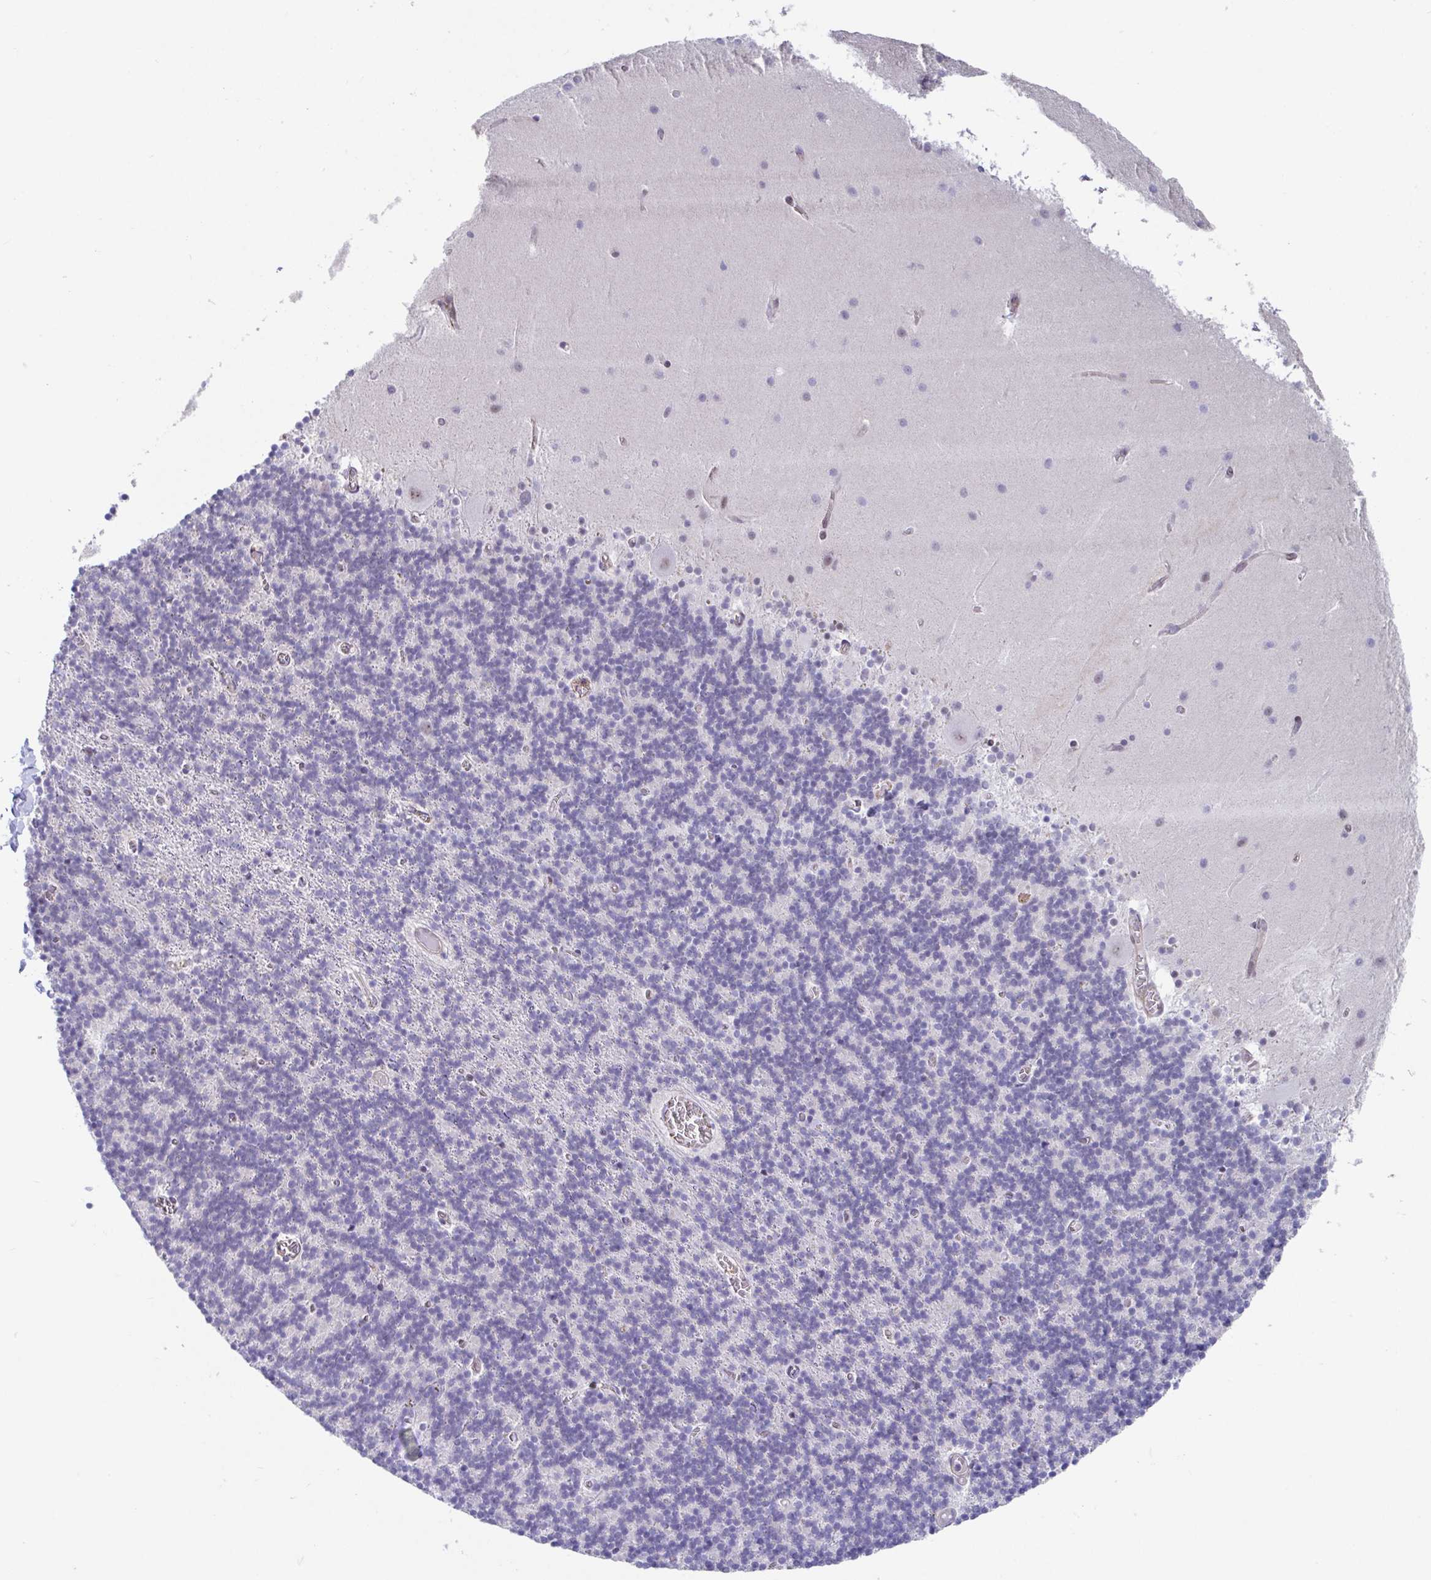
{"staining": {"intensity": "negative", "quantity": "none", "location": "none"}, "tissue": "cerebellum", "cell_type": "Cells in granular layer", "image_type": "normal", "snomed": [{"axis": "morphology", "description": "Normal tissue, NOS"}, {"axis": "topography", "description": "Cerebellum"}], "caption": "DAB immunohistochemical staining of benign human cerebellum shows no significant staining in cells in granular layer.", "gene": "WDR72", "patient": {"sex": "male", "age": 70}}